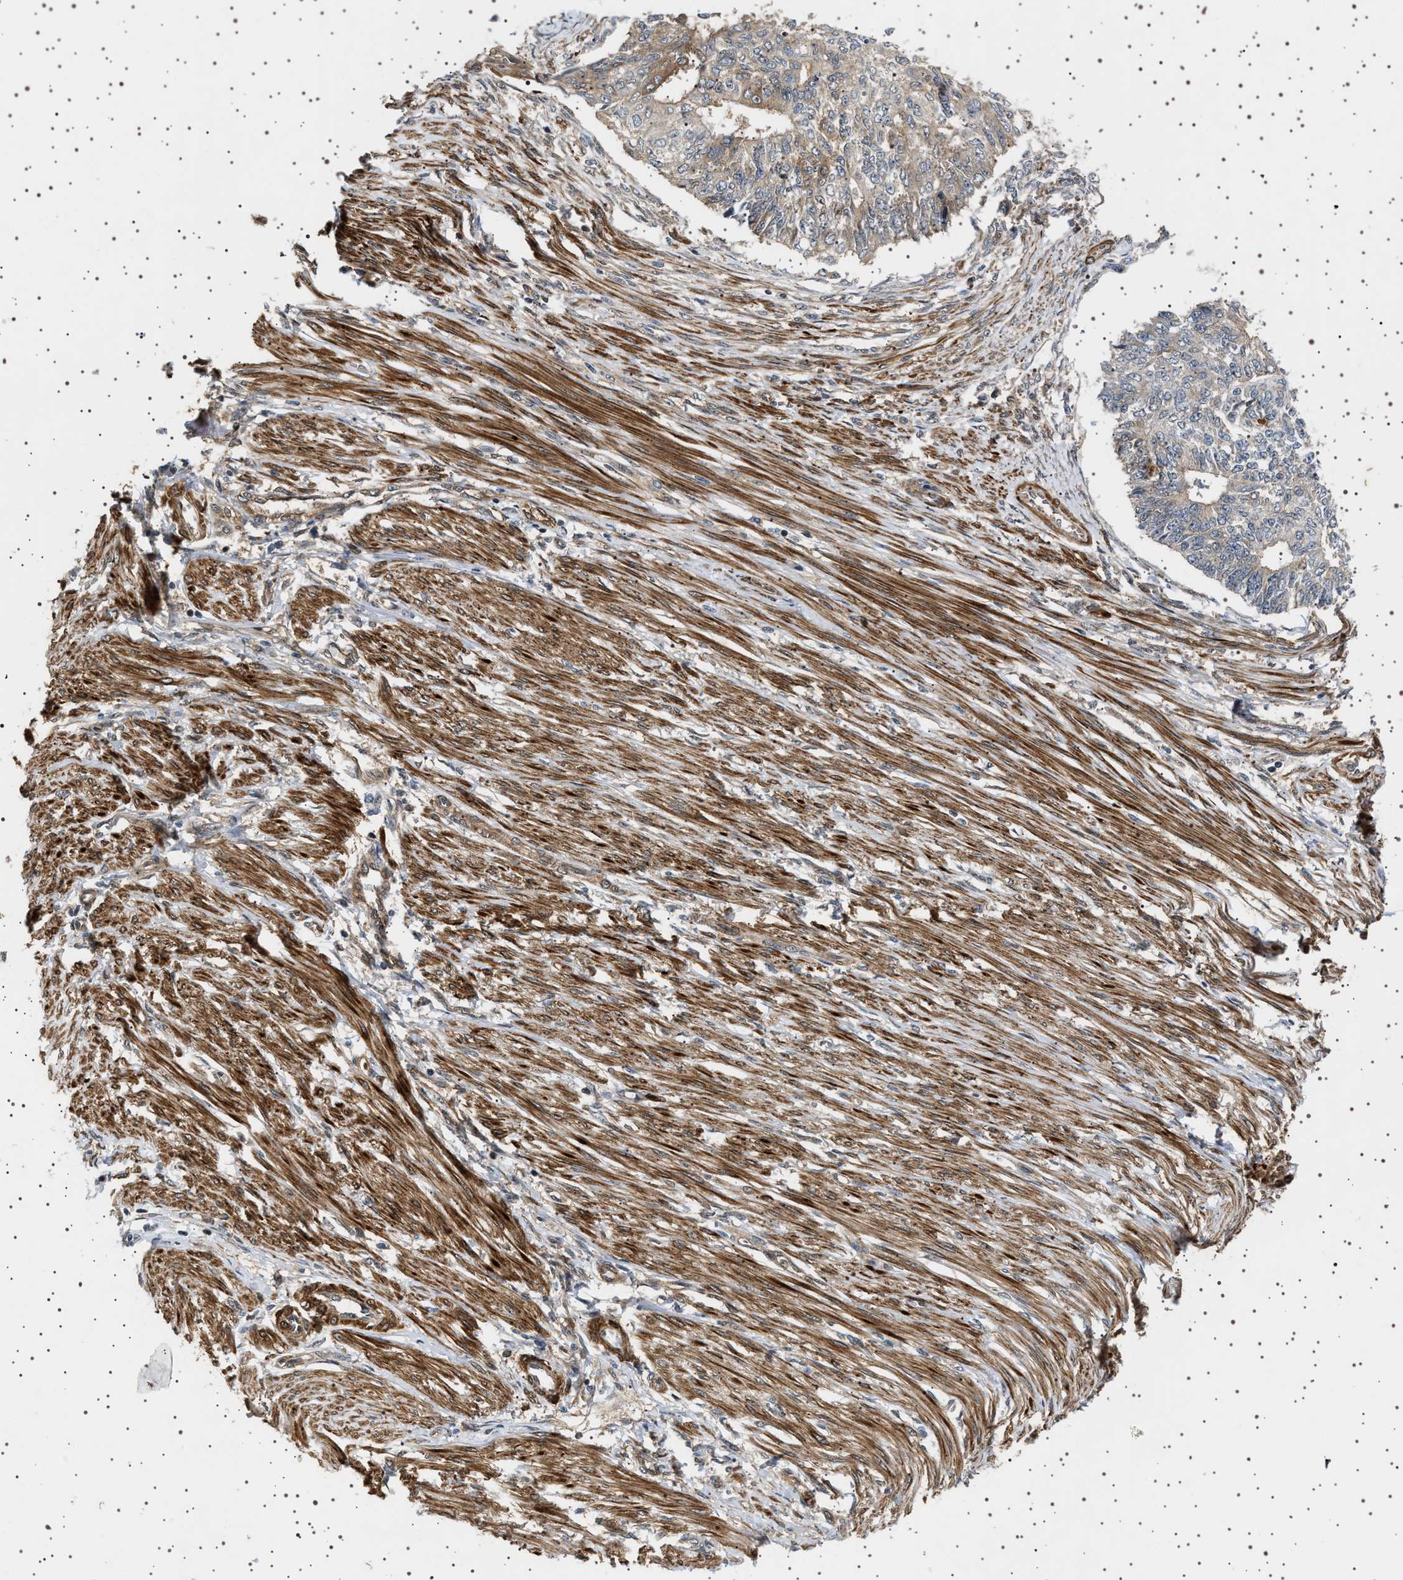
{"staining": {"intensity": "weak", "quantity": "25%-75%", "location": "cytoplasmic/membranous"}, "tissue": "endometrial cancer", "cell_type": "Tumor cells", "image_type": "cancer", "snomed": [{"axis": "morphology", "description": "Adenocarcinoma, NOS"}, {"axis": "topography", "description": "Endometrium"}], "caption": "This is an image of immunohistochemistry staining of endometrial cancer, which shows weak expression in the cytoplasmic/membranous of tumor cells.", "gene": "BAG3", "patient": {"sex": "female", "age": 32}}